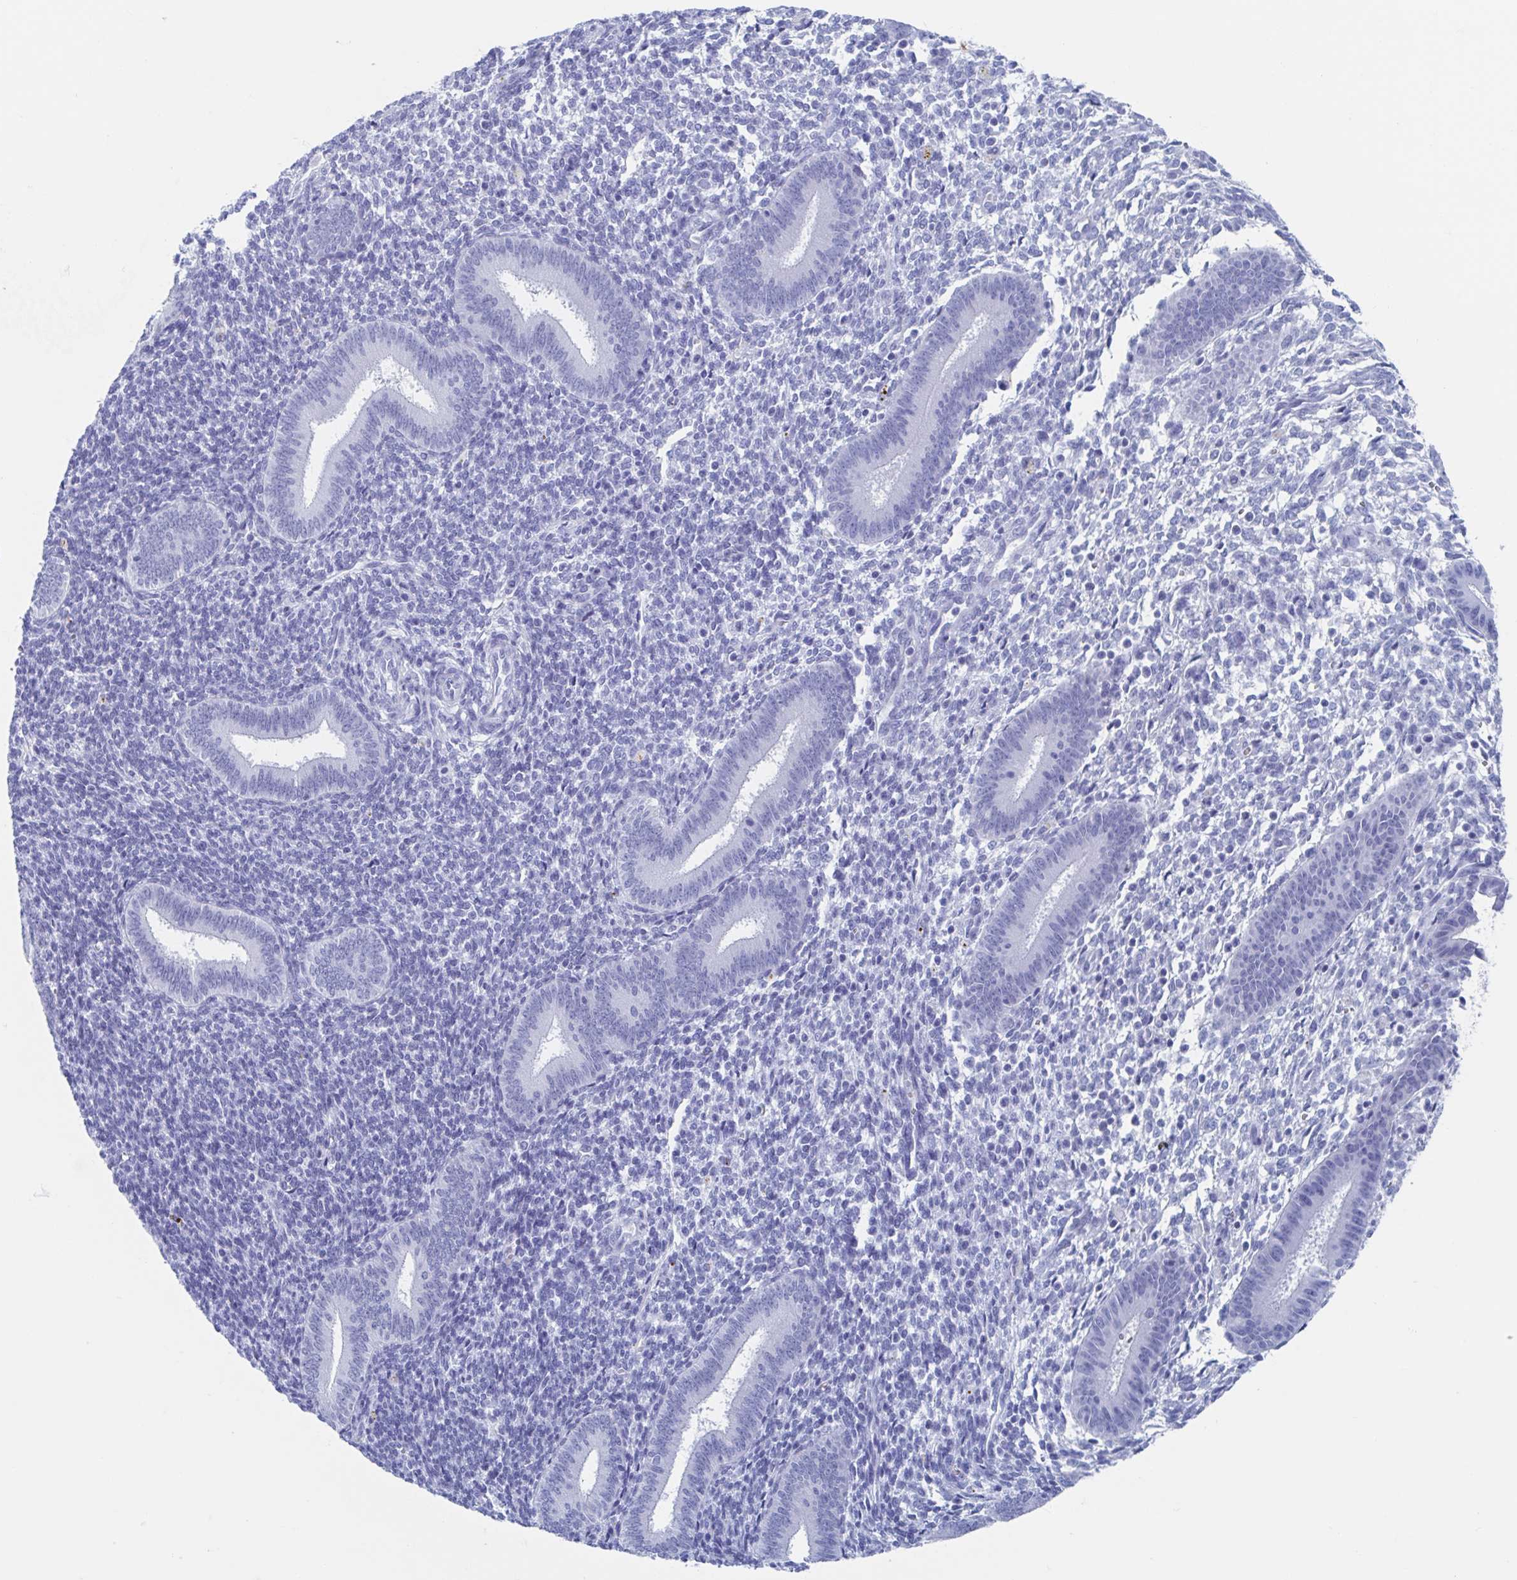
{"staining": {"intensity": "negative", "quantity": "none", "location": "none"}, "tissue": "endometrium", "cell_type": "Cells in endometrial stroma", "image_type": "normal", "snomed": [{"axis": "morphology", "description": "Normal tissue, NOS"}, {"axis": "topography", "description": "Endometrium"}], "caption": "This is a histopathology image of immunohistochemistry (IHC) staining of benign endometrium, which shows no staining in cells in endometrial stroma. (Brightfield microscopy of DAB IHC at high magnification).", "gene": "C10orf53", "patient": {"sex": "female", "age": 25}}